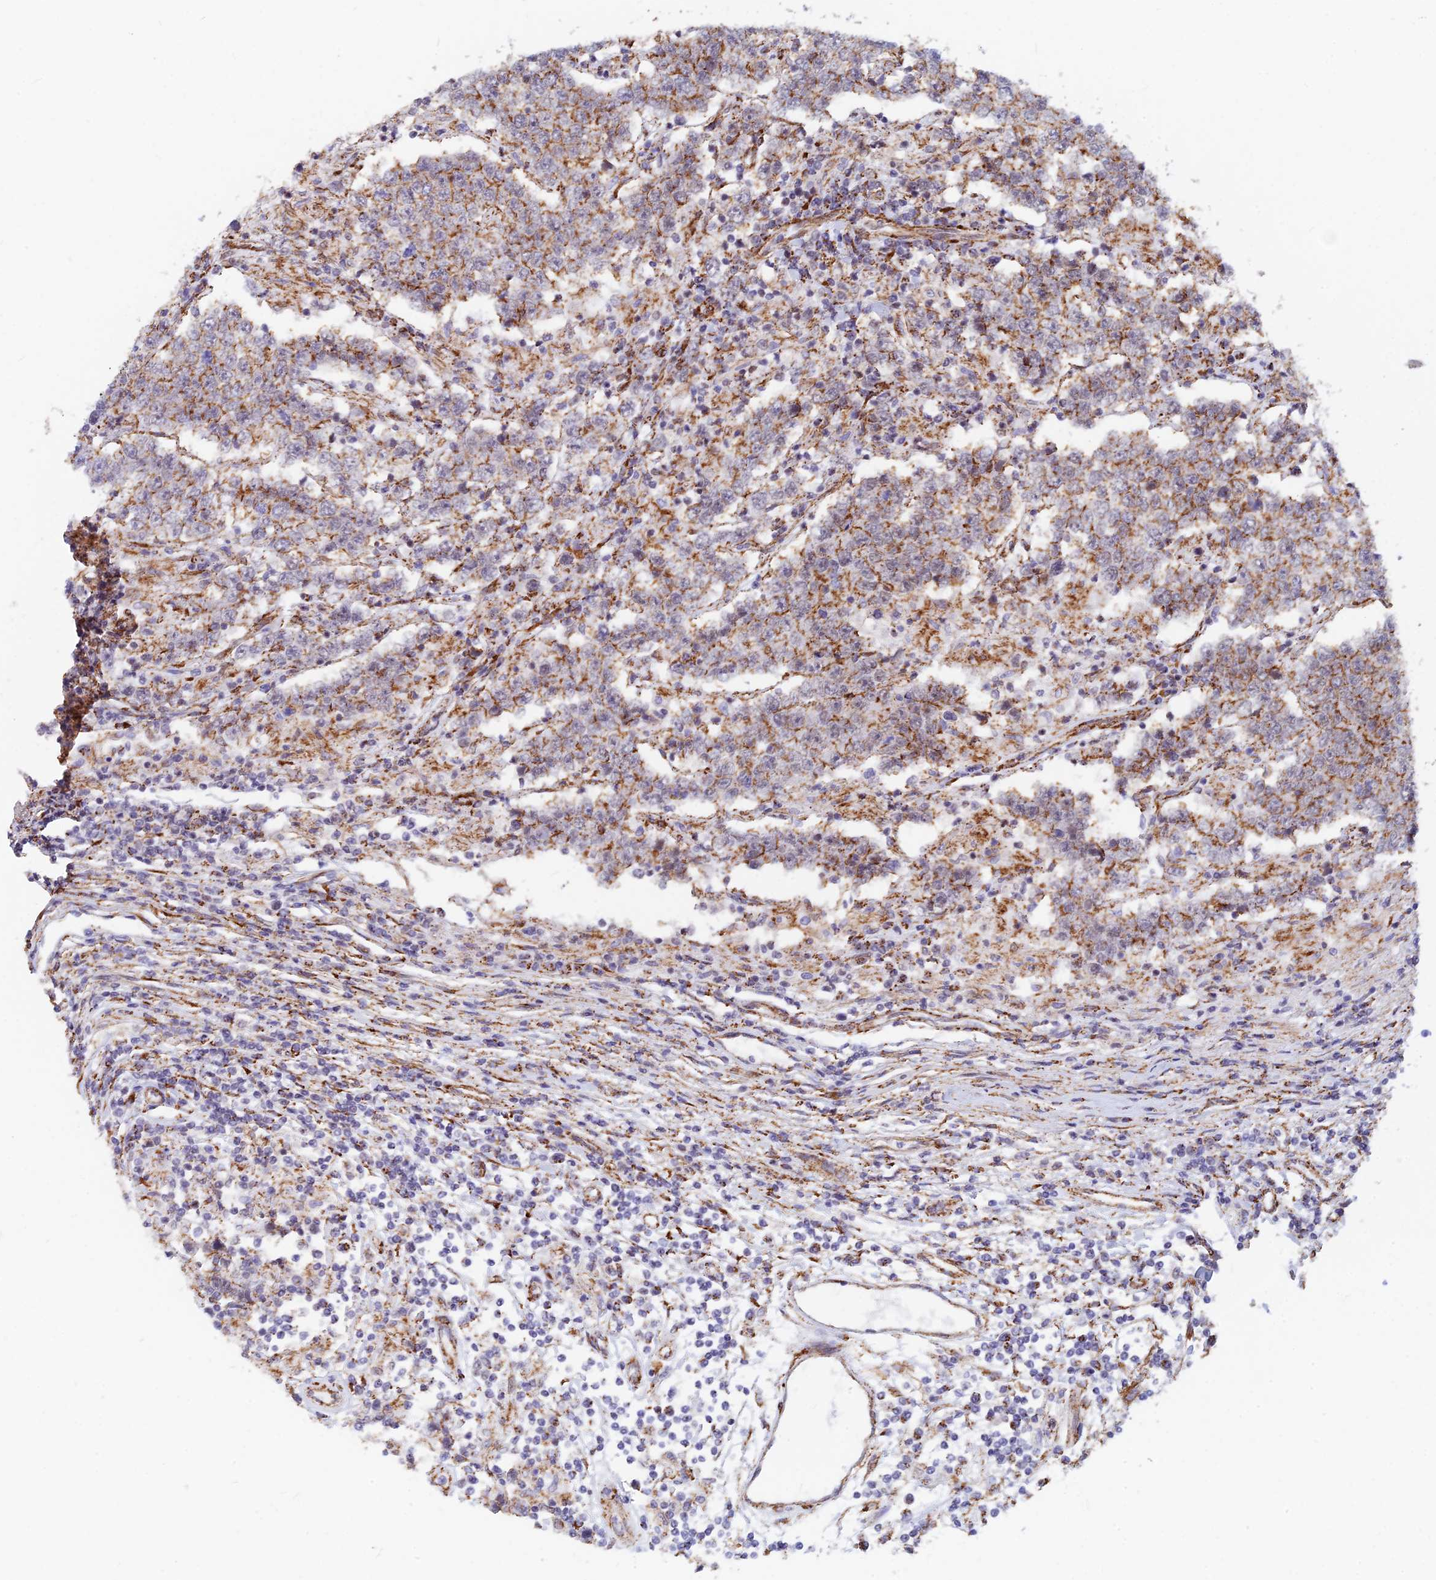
{"staining": {"intensity": "moderate", "quantity": "25%-75%", "location": "cytoplasmic/membranous"}, "tissue": "testis cancer", "cell_type": "Tumor cells", "image_type": "cancer", "snomed": [{"axis": "morphology", "description": "Normal tissue, NOS"}, {"axis": "morphology", "description": "Urothelial carcinoma, High grade"}, {"axis": "morphology", "description": "Seminoma, NOS"}, {"axis": "morphology", "description": "Carcinoma, Embryonal, NOS"}, {"axis": "topography", "description": "Urinary bladder"}, {"axis": "topography", "description": "Testis"}], "caption": "Testis cancer (high-grade urothelial carcinoma) stained for a protein (brown) shows moderate cytoplasmic/membranous positive expression in approximately 25%-75% of tumor cells.", "gene": "VSTM2L", "patient": {"sex": "male", "age": 41}}